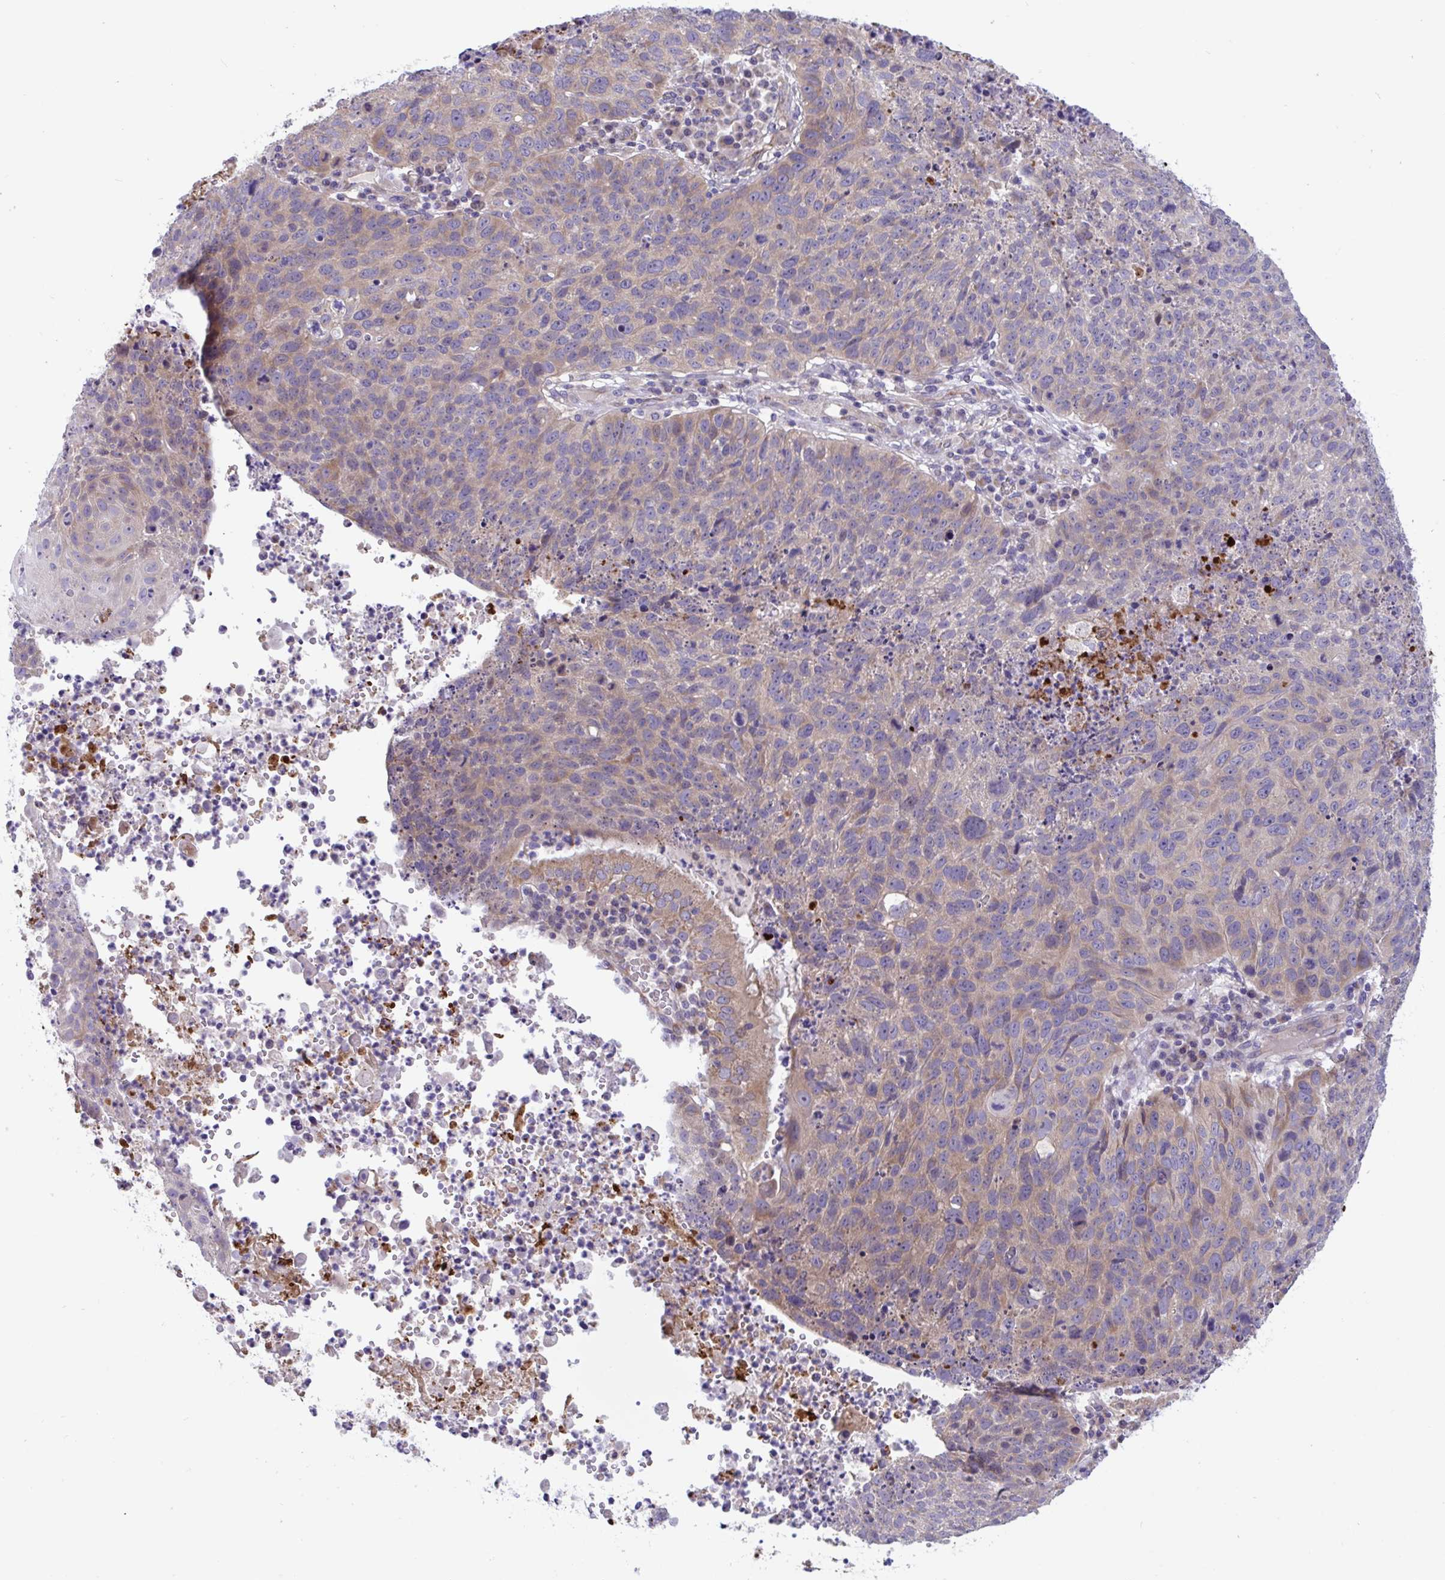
{"staining": {"intensity": "moderate", "quantity": "<25%", "location": "cytoplasmic/membranous"}, "tissue": "lung cancer", "cell_type": "Tumor cells", "image_type": "cancer", "snomed": [{"axis": "morphology", "description": "Squamous cell carcinoma, NOS"}, {"axis": "topography", "description": "Lung"}], "caption": "Squamous cell carcinoma (lung) was stained to show a protein in brown. There is low levels of moderate cytoplasmic/membranous positivity in approximately <25% of tumor cells.", "gene": "IL37", "patient": {"sex": "male", "age": 63}}